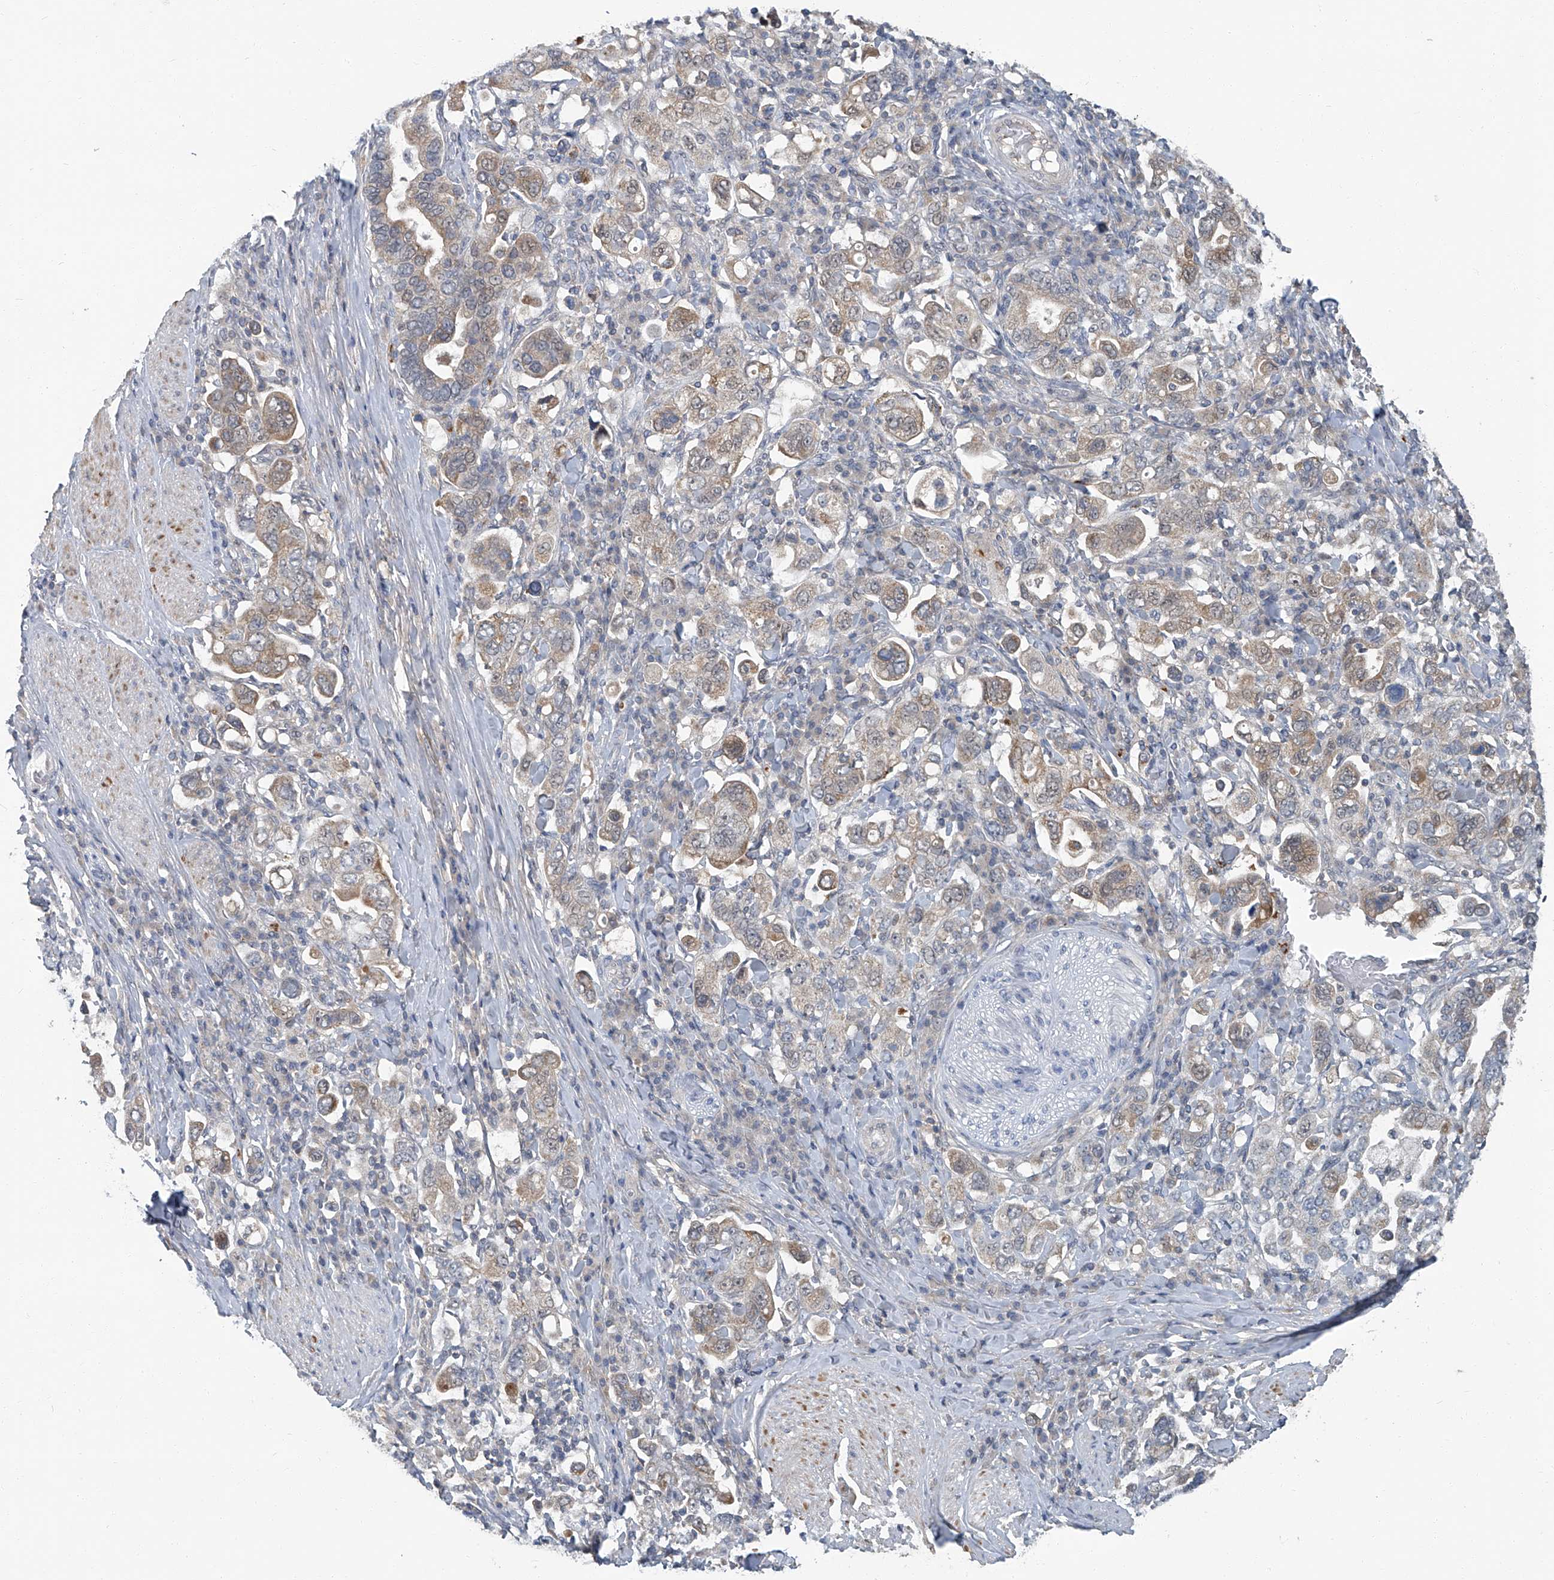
{"staining": {"intensity": "weak", "quantity": "25%-75%", "location": "cytoplasmic/membranous"}, "tissue": "stomach cancer", "cell_type": "Tumor cells", "image_type": "cancer", "snomed": [{"axis": "morphology", "description": "Adenocarcinoma, NOS"}, {"axis": "topography", "description": "Stomach, upper"}], "caption": "Immunohistochemistry (IHC) micrograph of human stomach cancer stained for a protein (brown), which demonstrates low levels of weak cytoplasmic/membranous positivity in about 25%-75% of tumor cells.", "gene": "AKNAD1", "patient": {"sex": "male", "age": 62}}